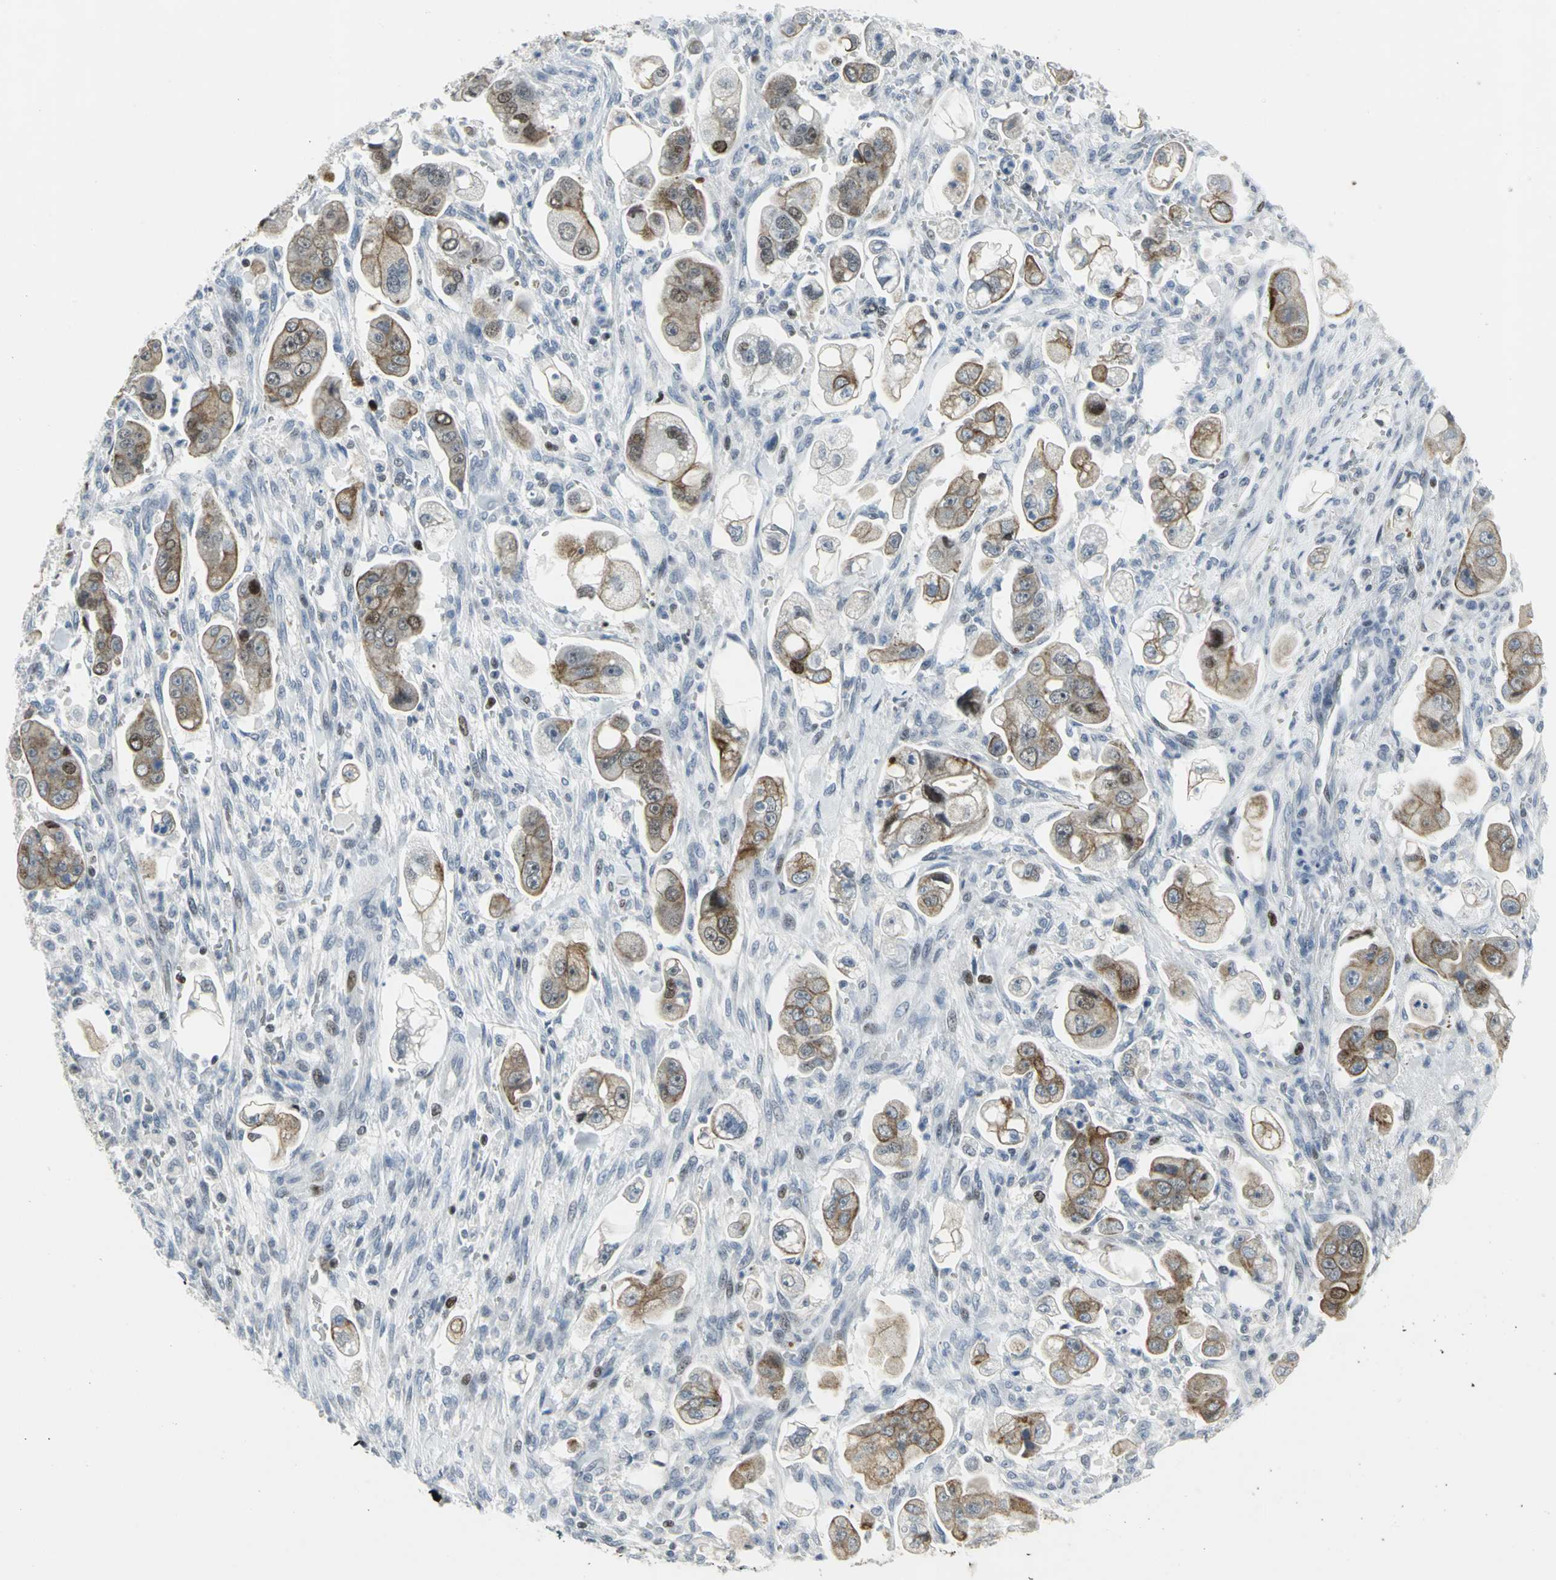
{"staining": {"intensity": "moderate", "quantity": "25%-75%", "location": "cytoplasmic/membranous"}, "tissue": "stomach cancer", "cell_type": "Tumor cells", "image_type": "cancer", "snomed": [{"axis": "morphology", "description": "Adenocarcinoma, NOS"}, {"axis": "topography", "description": "Stomach"}], "caption": "A brown stain shows moderate cytoplasmic/membranous expression of a protein in human stomach cancer (adenocarcinoma) tumor cells.", "gene": "RPA1", "patient": {"sex": "male", "age": 62}}